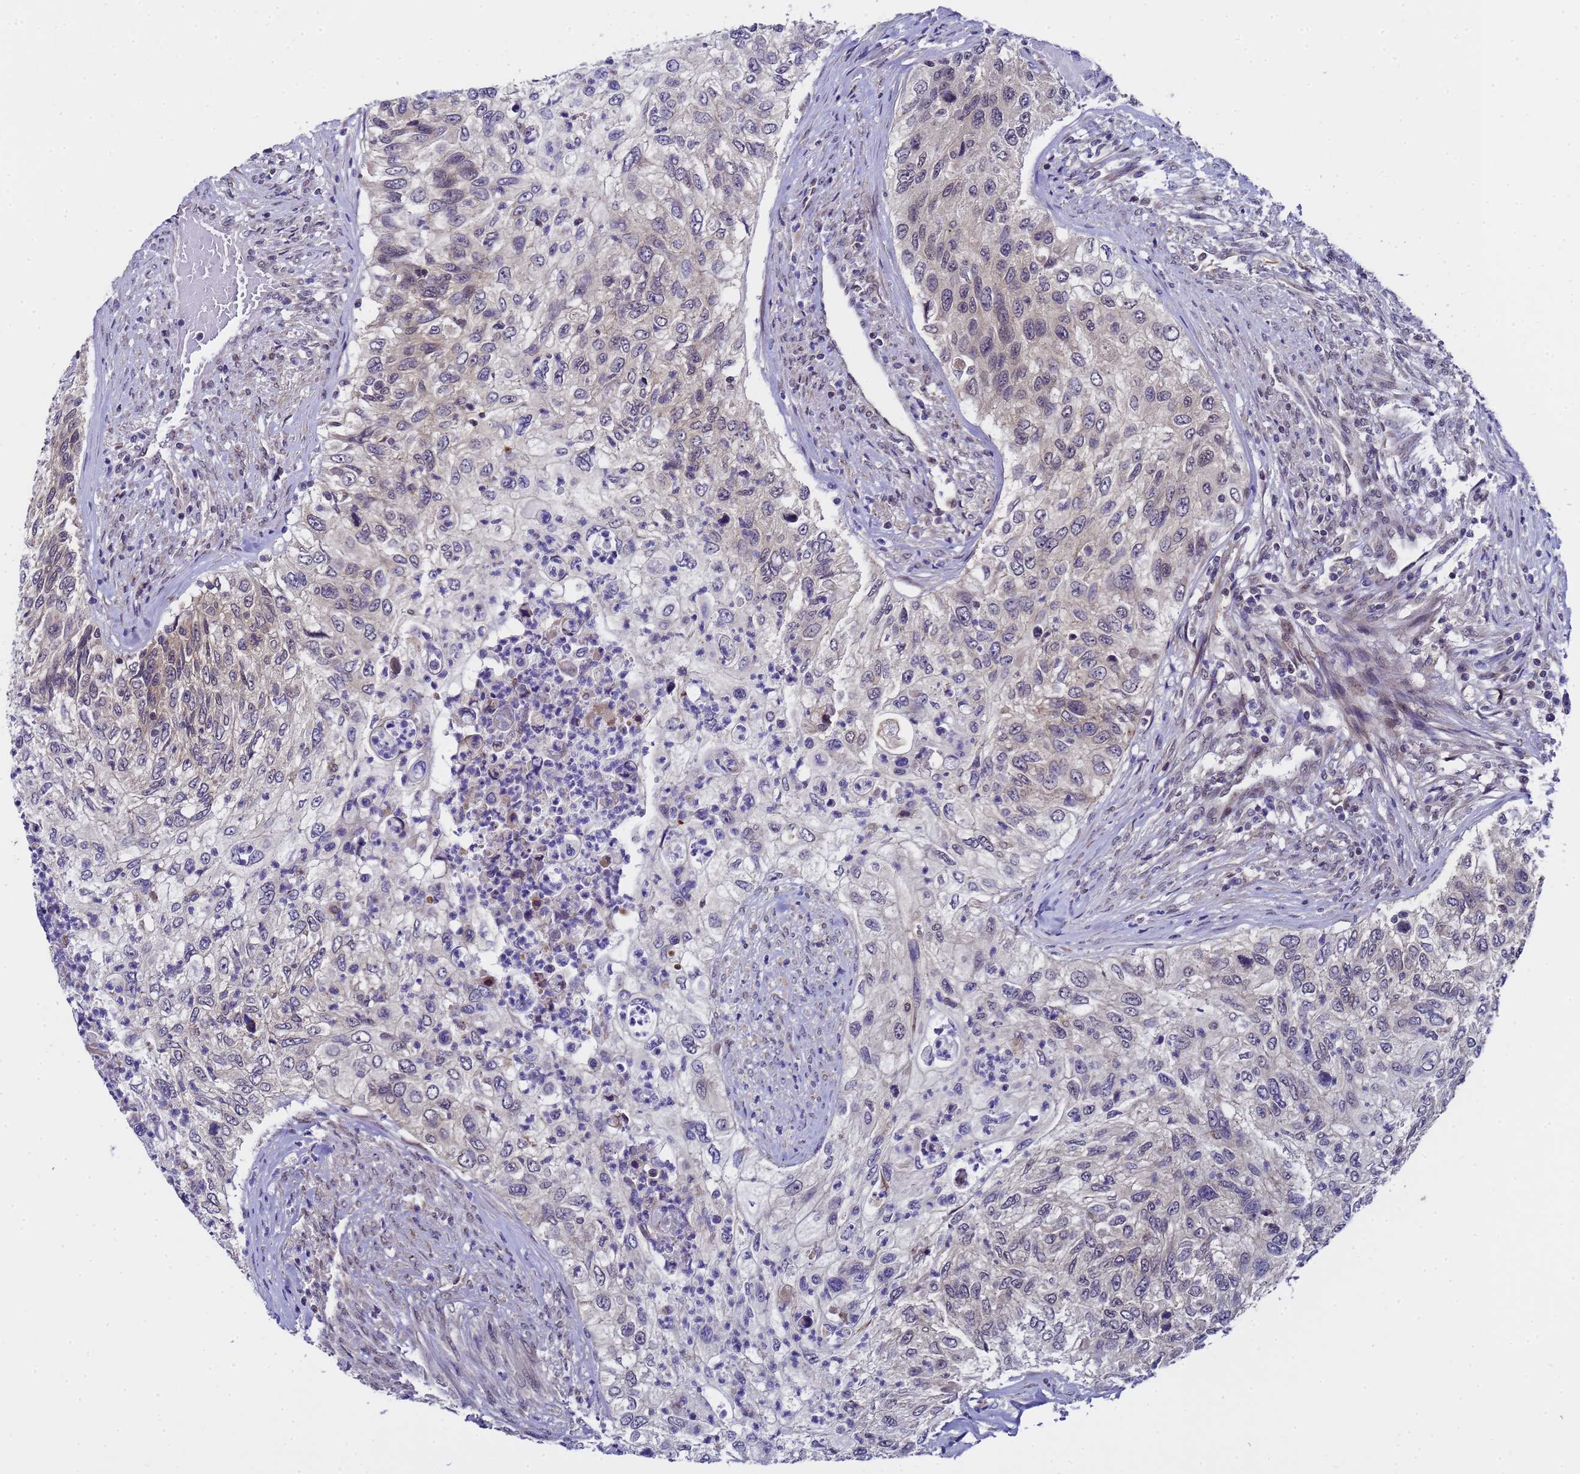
{"staining": {"intensity": "weak", "quantity": "<25%", "location": "cytoplasmic/membranous"}, "tissue": "urothelial cancer", "cell_type": "Tumor cells", "image_type": "cancer", "snomed": [{"axis": "morphology", "description": "Urothelial carcinoma, High grade"}, {"axis": "topography", "description": "Urinary bladder"}], "caption": "Urothelial cancer stained for a protein using immunohistochemistry (IHC) displays no positivity tumor cells.", "gene": "ANAPC13", "patient": {"sex": "female", "age": 60}}